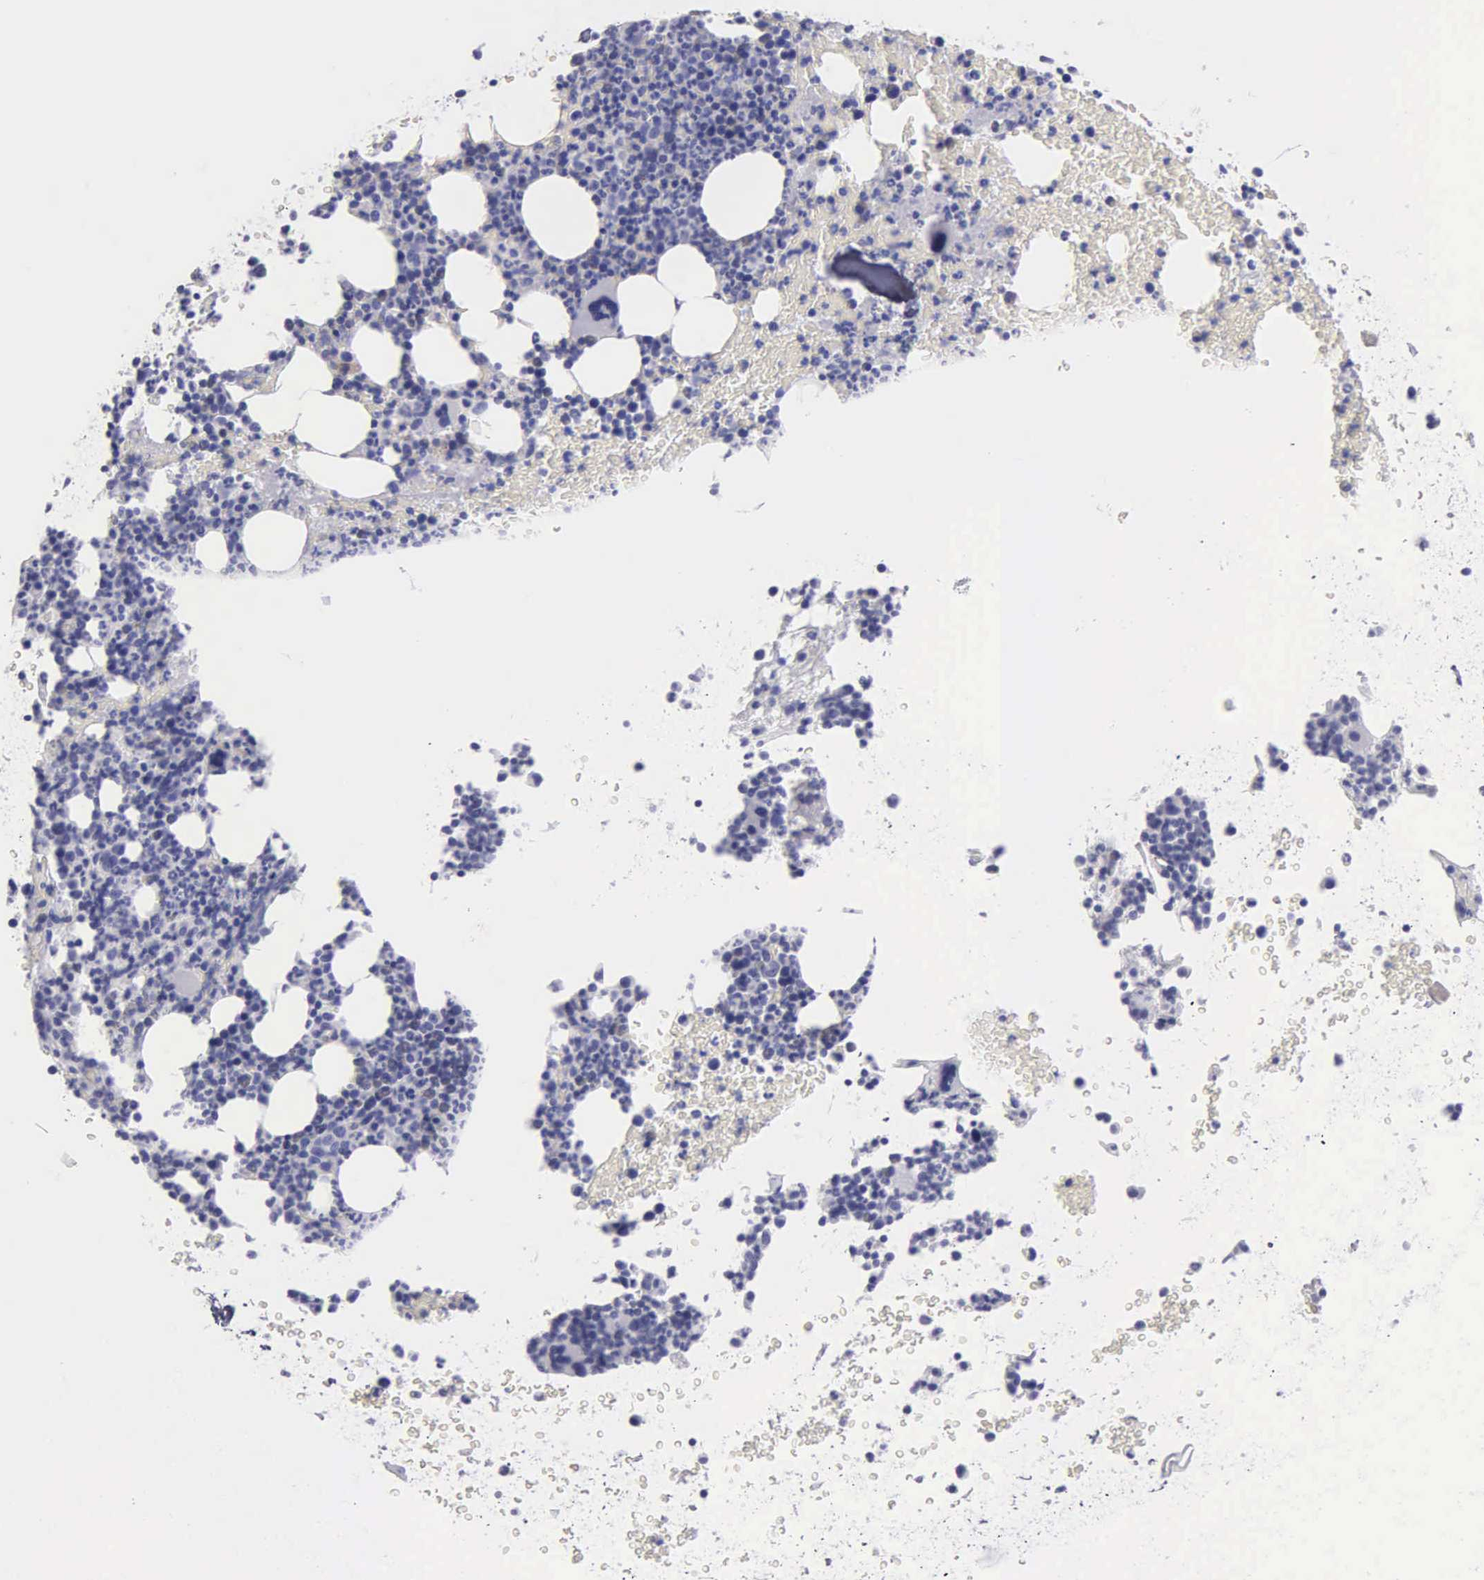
{"staining": {"intensity": "negative", "quantity": "none", "location": "none"}, "tissue": "bone marrow", "cell_type": "Hematopoietic cells", "image_type": "normal", "snomed": [{"axis": "morphology", "description": "Normal tissue, NOS"}, {"axis": "topography", "description": "Bone marrow"}], "caption": "This is an immunohistochemistry (IHC) image of benign human bone marrow. There is no expression in hematopoietic cells.", "gene": "FBLN5", "patient": {"sex": "female", "age": 52}}